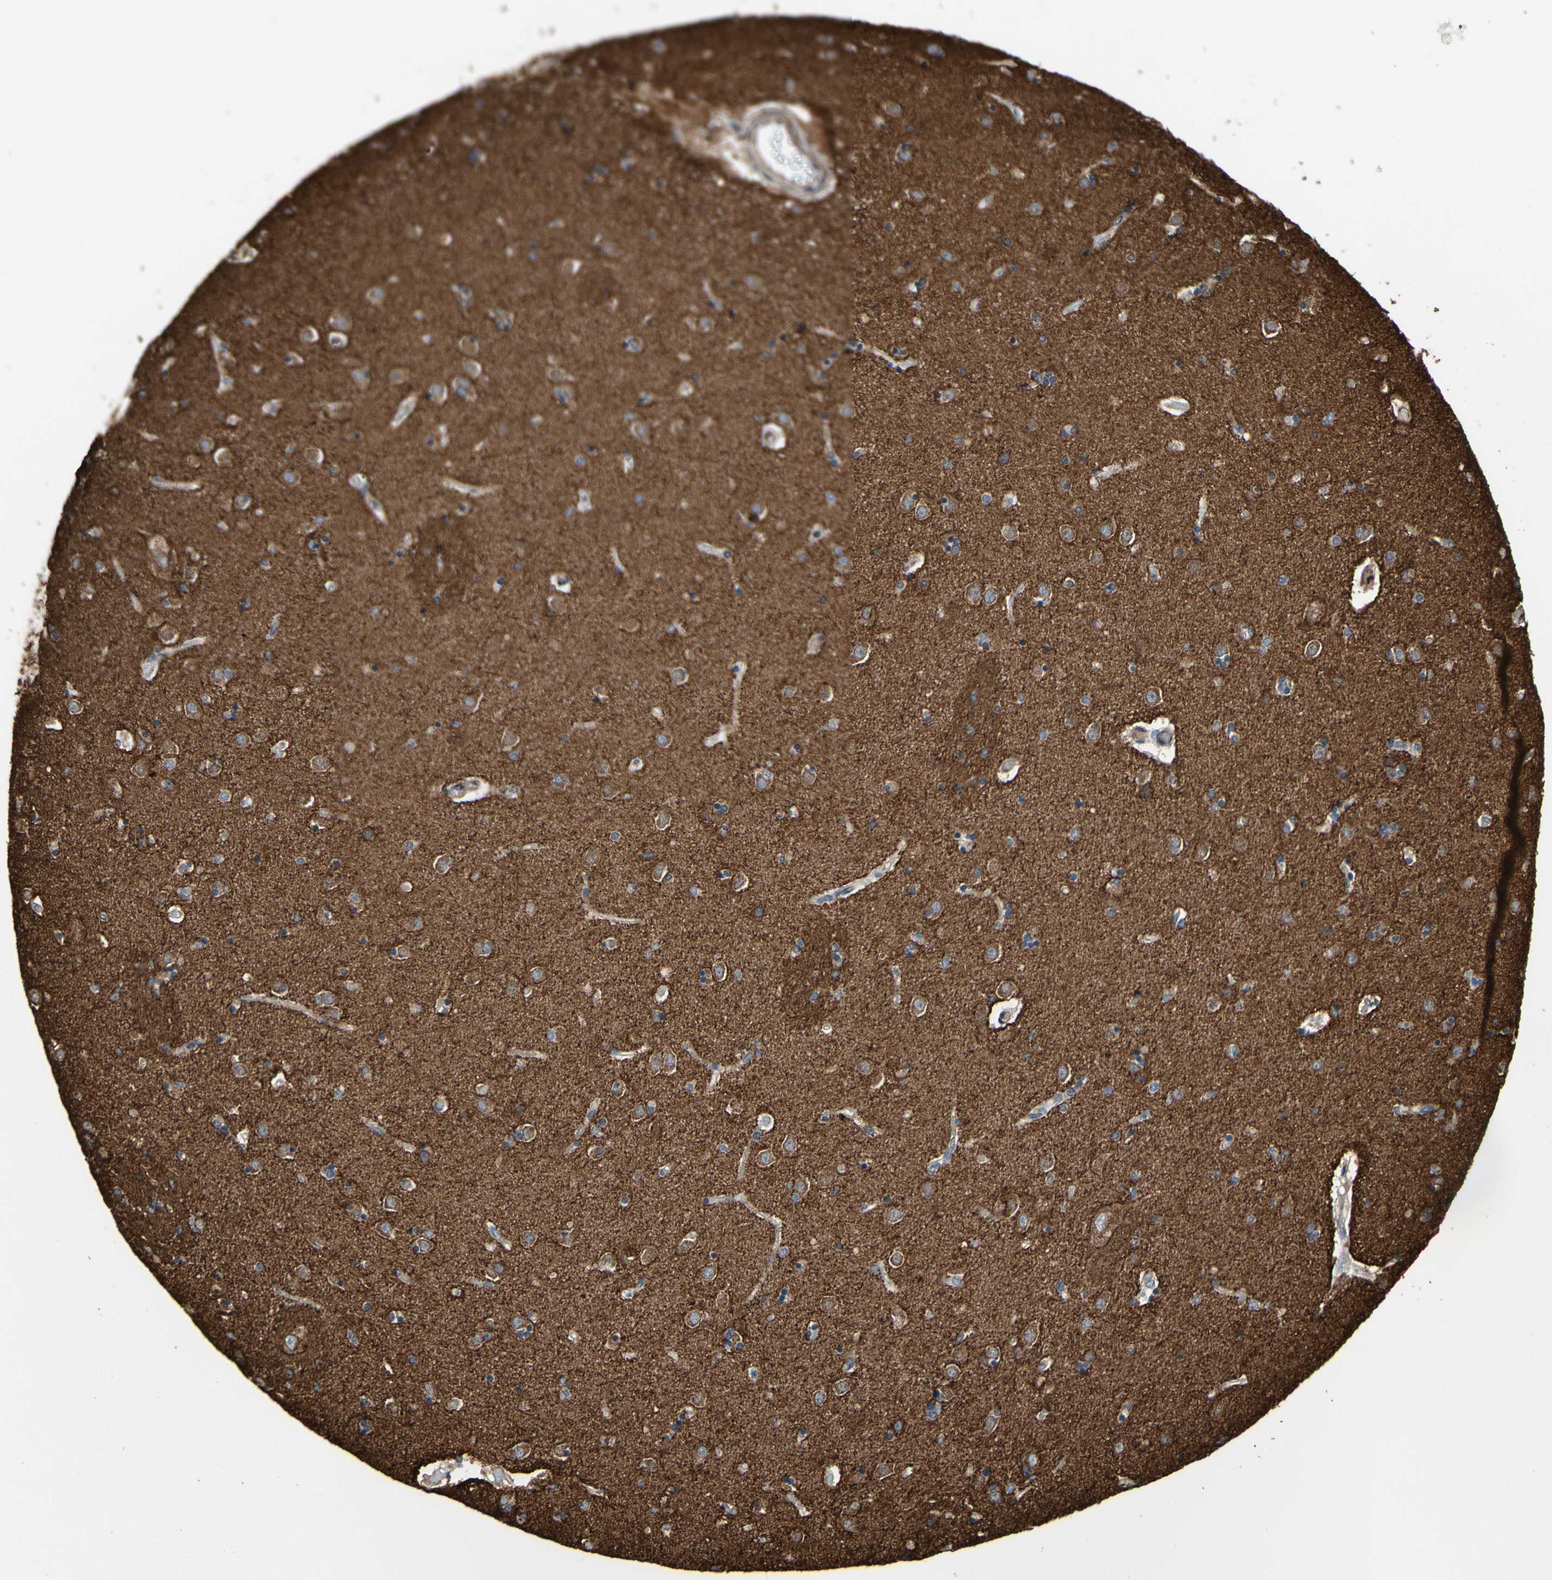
{"staining": {"intensity": "negative", "quantity": "none", "location": "none"}, "tissue": "caudate", "cell_type": "Glial cells", "image_type": "normal", "snomed": [{"axis": "morphology", "description": "Normal tissue, NOS"}, {"axis": "topography", "description": "Lateral ventricle wall"}], "caption": "Unremarkable caudate was stained to show a protein in brown. There is no significant positivity in glial cells. (Immunohistochemistry (ihc), brightfield microscopy, high magnification).", "gene": "TUBA1A", "patient": {"sex": "female", "age": 54}}